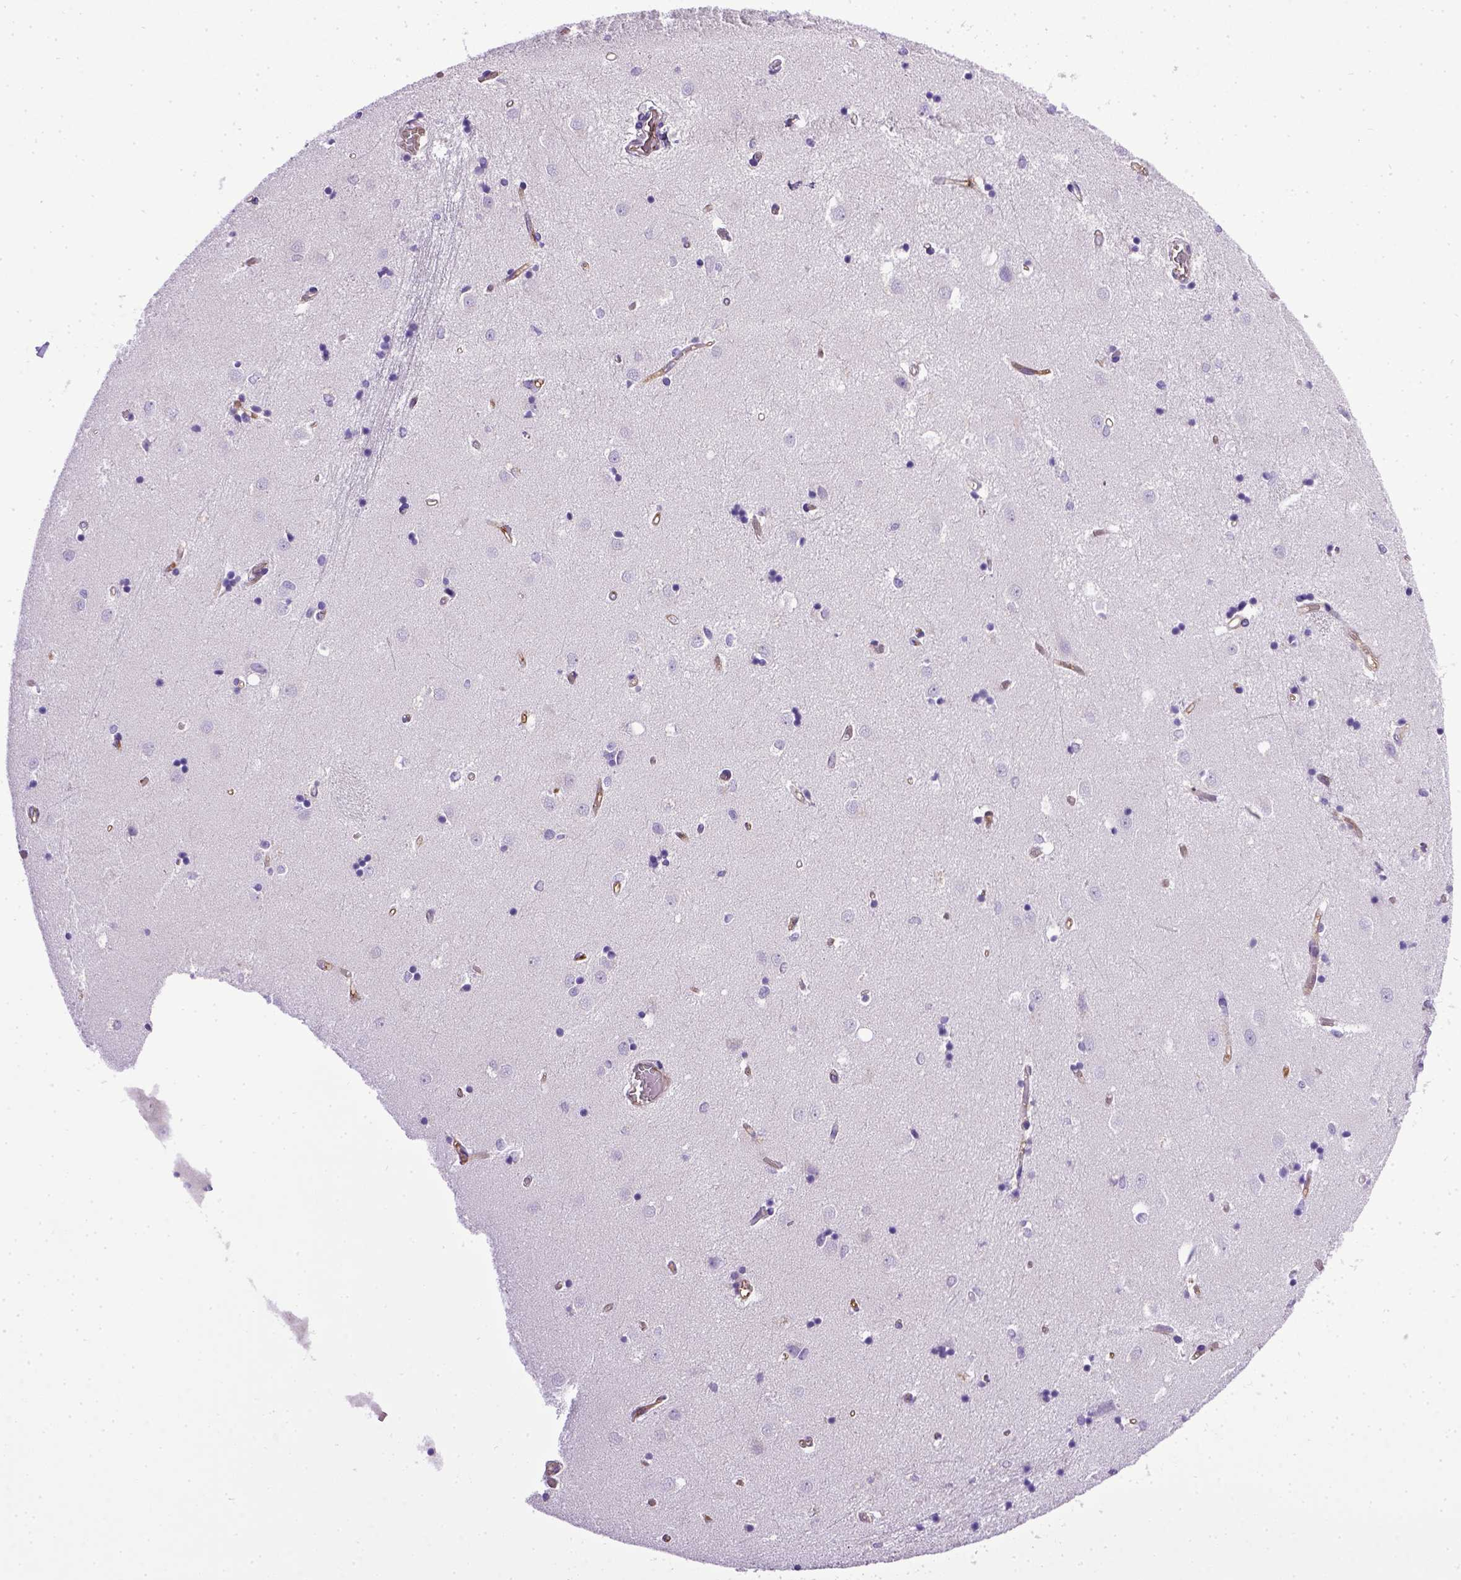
{"staining": {"intensity": "negative", "quantity": "none", "location": "none"}, "tissue": "caudate", "cell_type": "Glial cells", "image_type": "normal", "snomed": [{"axis": "morphology", "description": "Normal tissue, NOS"}, {"axis": "topography", "description": "Lateral ventricle wall"}], "caption": "This is an immunohistochemistry micrograph of benign human caudate. There is no staining in glial cells.", "gene": "ENG", "patient": {"sex": "male", "age": 54}}